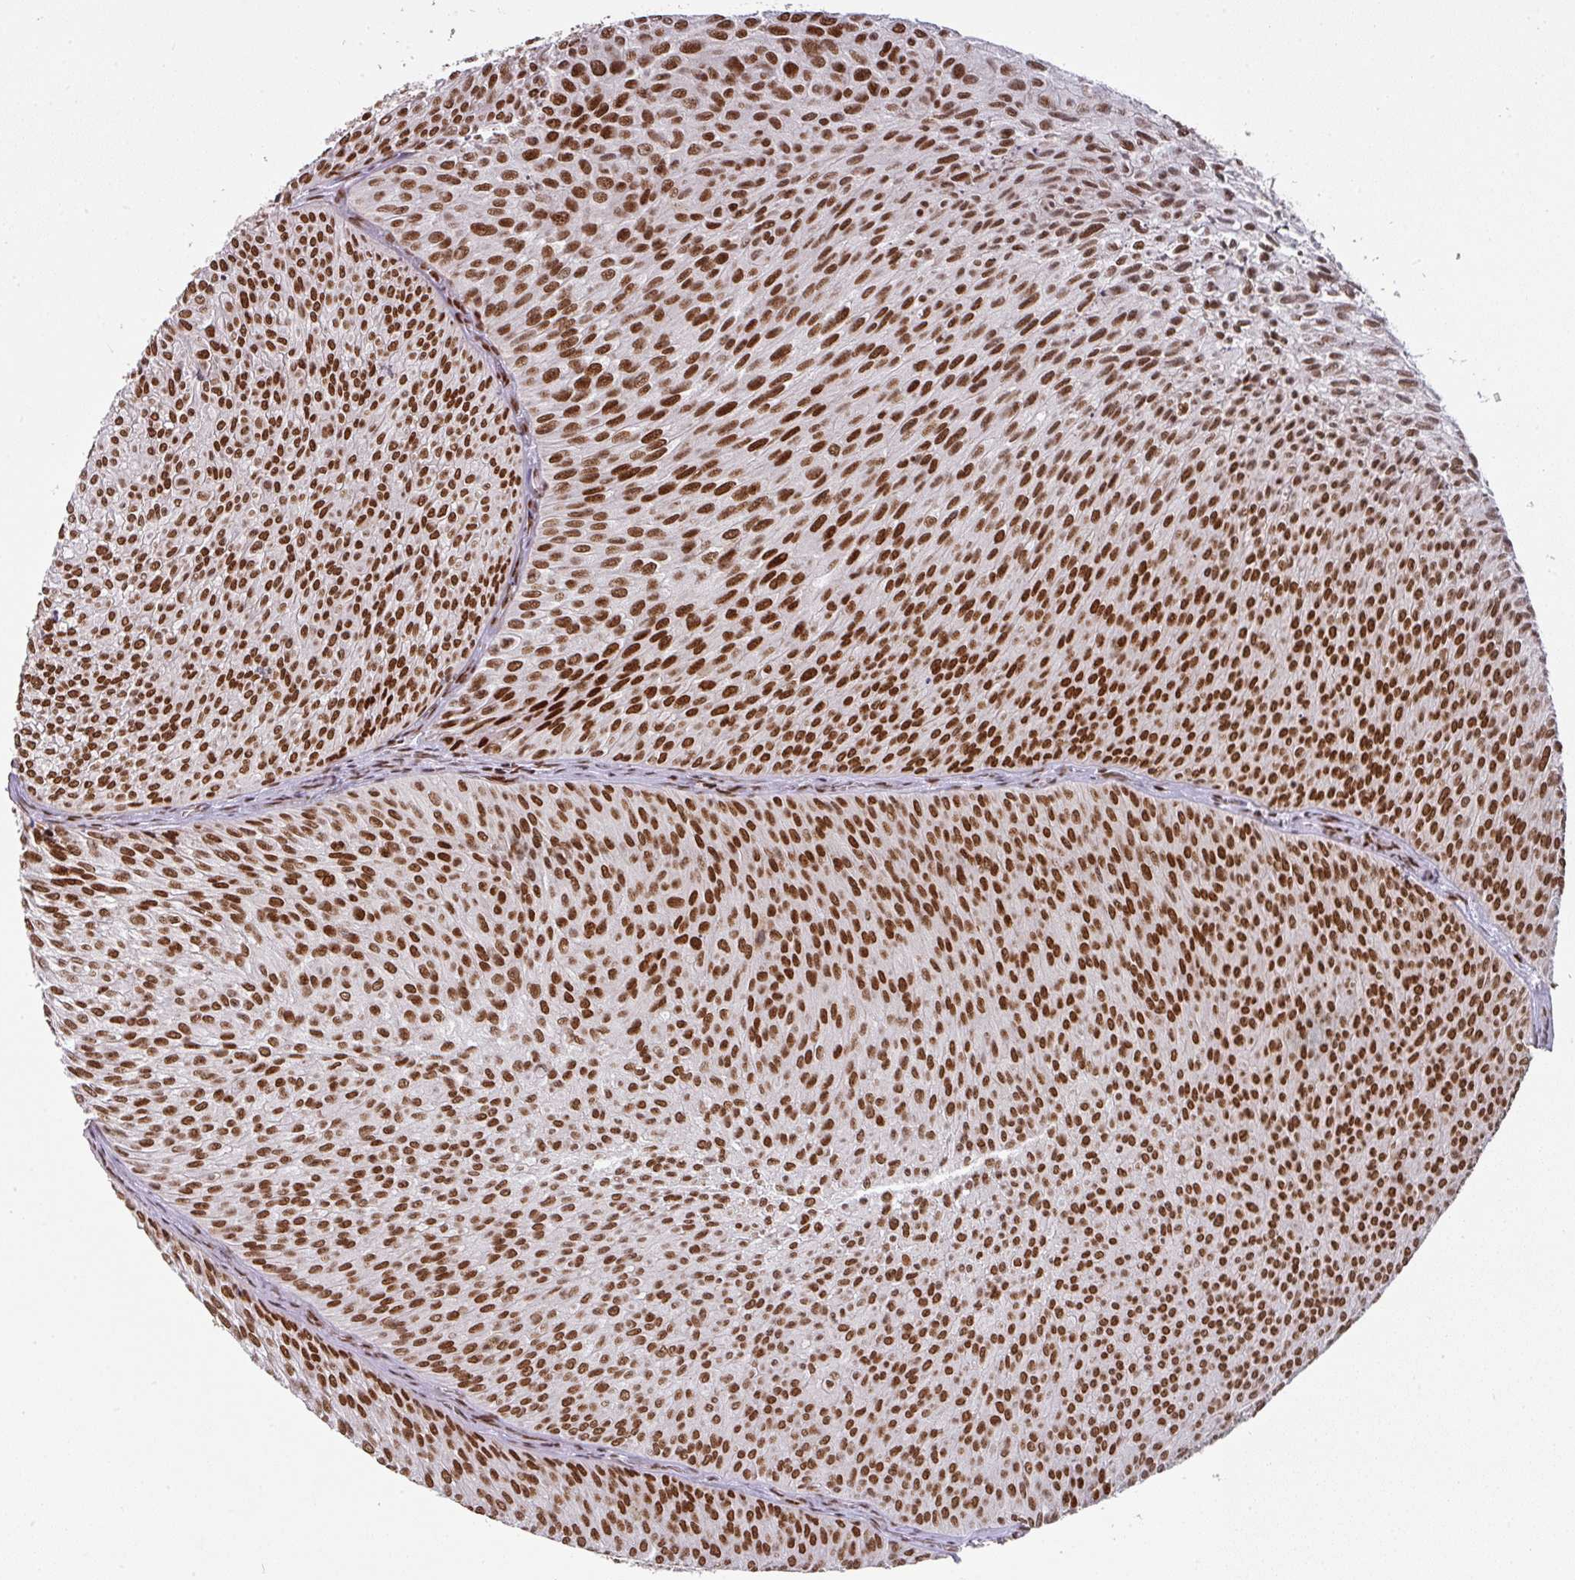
{"staining": {"intensity": "strong", "quantity": ">75%", "location": "nuclear"}, "tissue": "urothelial cancer", "cell_type": "Tumor cells", "image_type": "cancer", "snomed": [{"axis": "morphology", "description": "Urothelial carcinoma, Low grade"}, {"axis": "topography", "description": "Urinary bladder"}], "caption": "High-power microscopy captured an immunohistochemistry (IHC) histopathology image of urothelial cancer, revealing strong nuclear staining in approximately >75% of tumor cells.", "gene": "NCOA5", "patient": {"sex": "male", "age": 91}}